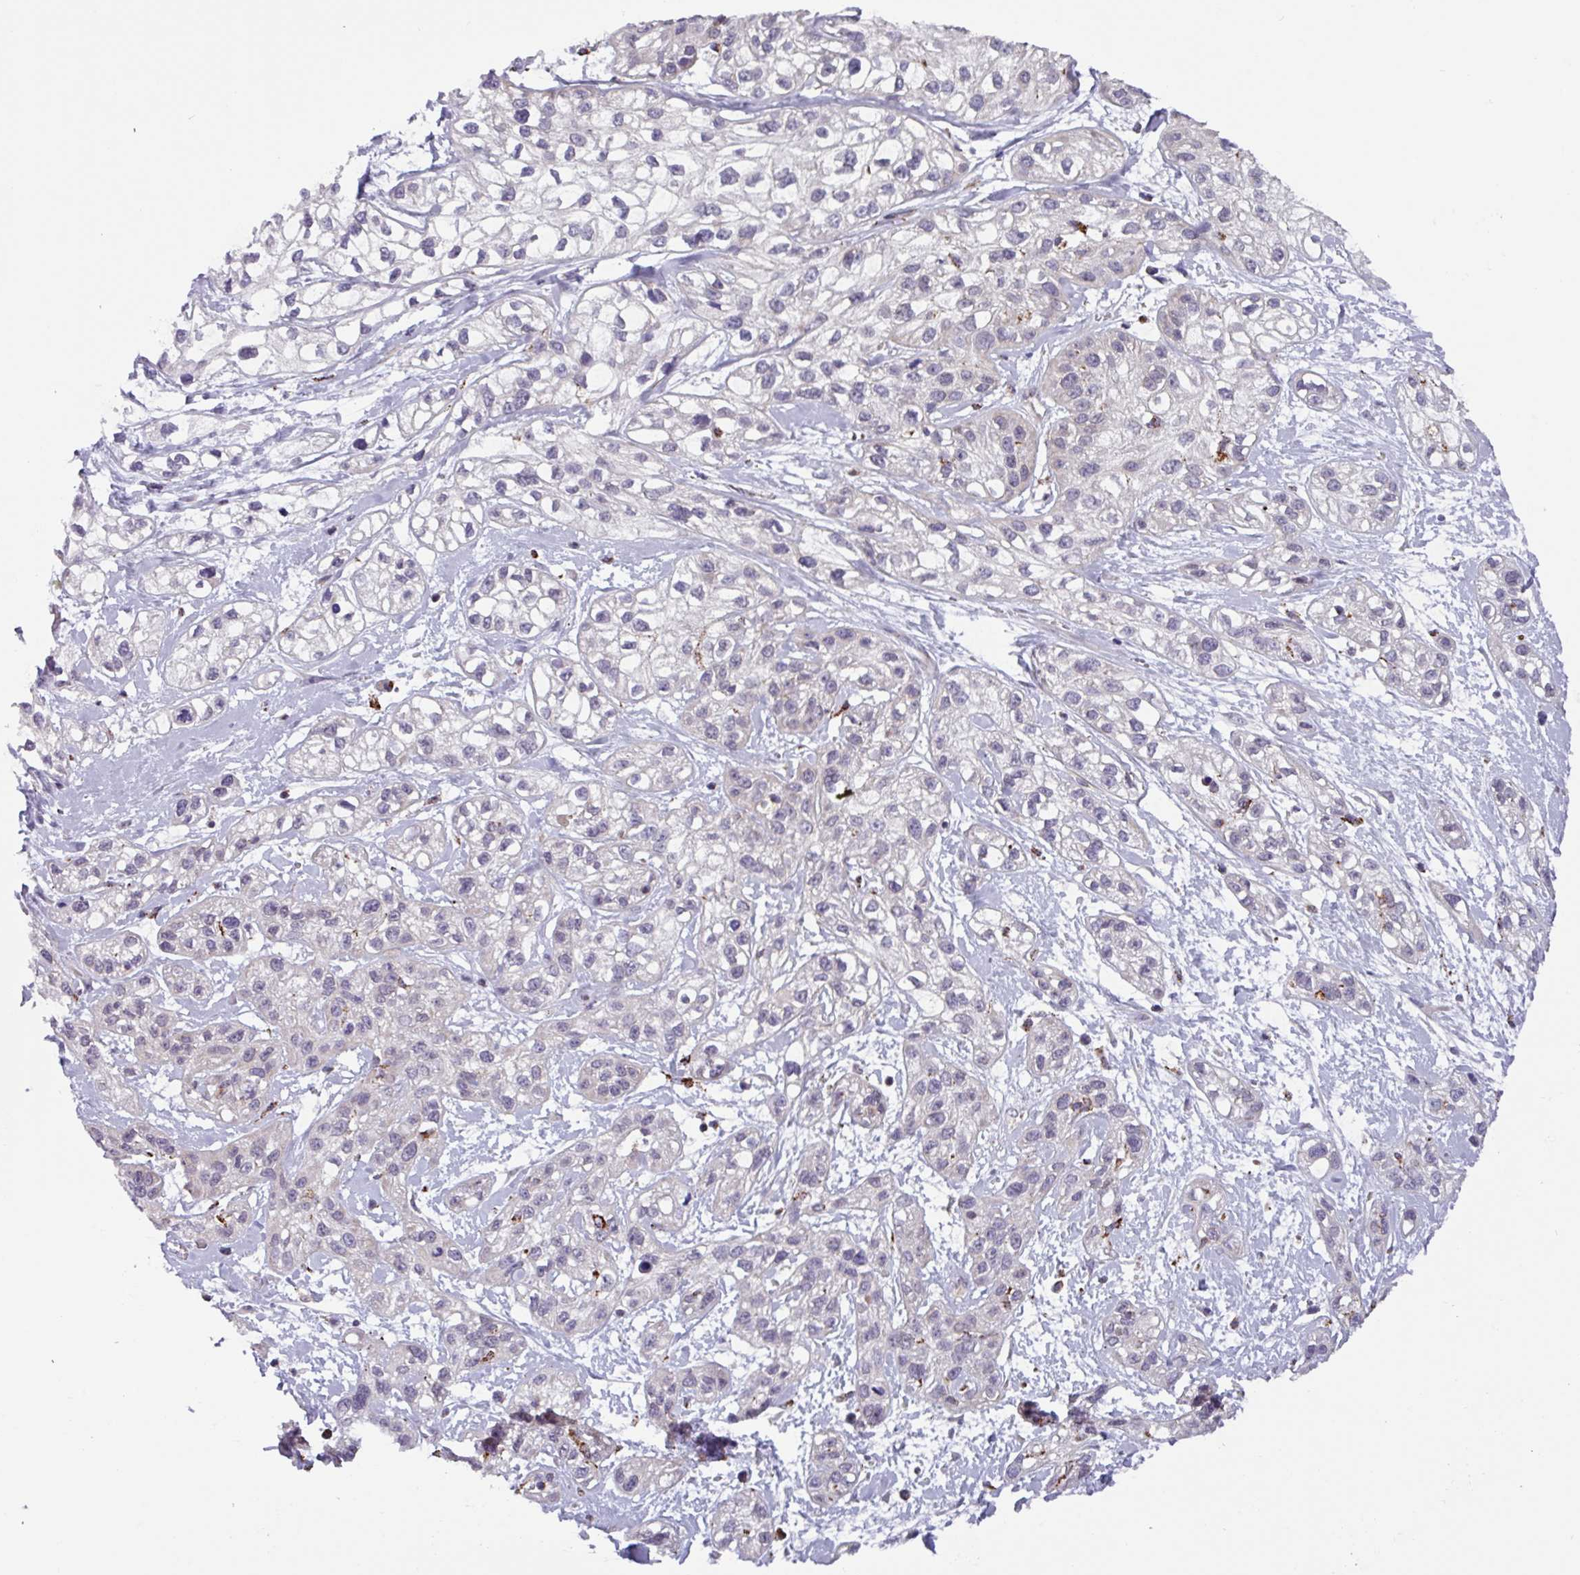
{"staining": {"intensity": "negative", "quantity": "none", "location": "none"}, "tissue": "skin cancer", "cell_type": "Tumor cells", "image_type": "cancer", "snomed": [{"axis": "morphology", "description": "Squamous cell carcinoma, NOS"}, {"axis": "topography", "description": "Skin"}], "caption": "Skin squamous cell carcinoma was stained to show a protein in brown. There is no significant expression in tumor cells.", "gene": "AKIRIN1", "patient": {"sex": "male", "age": 82}}